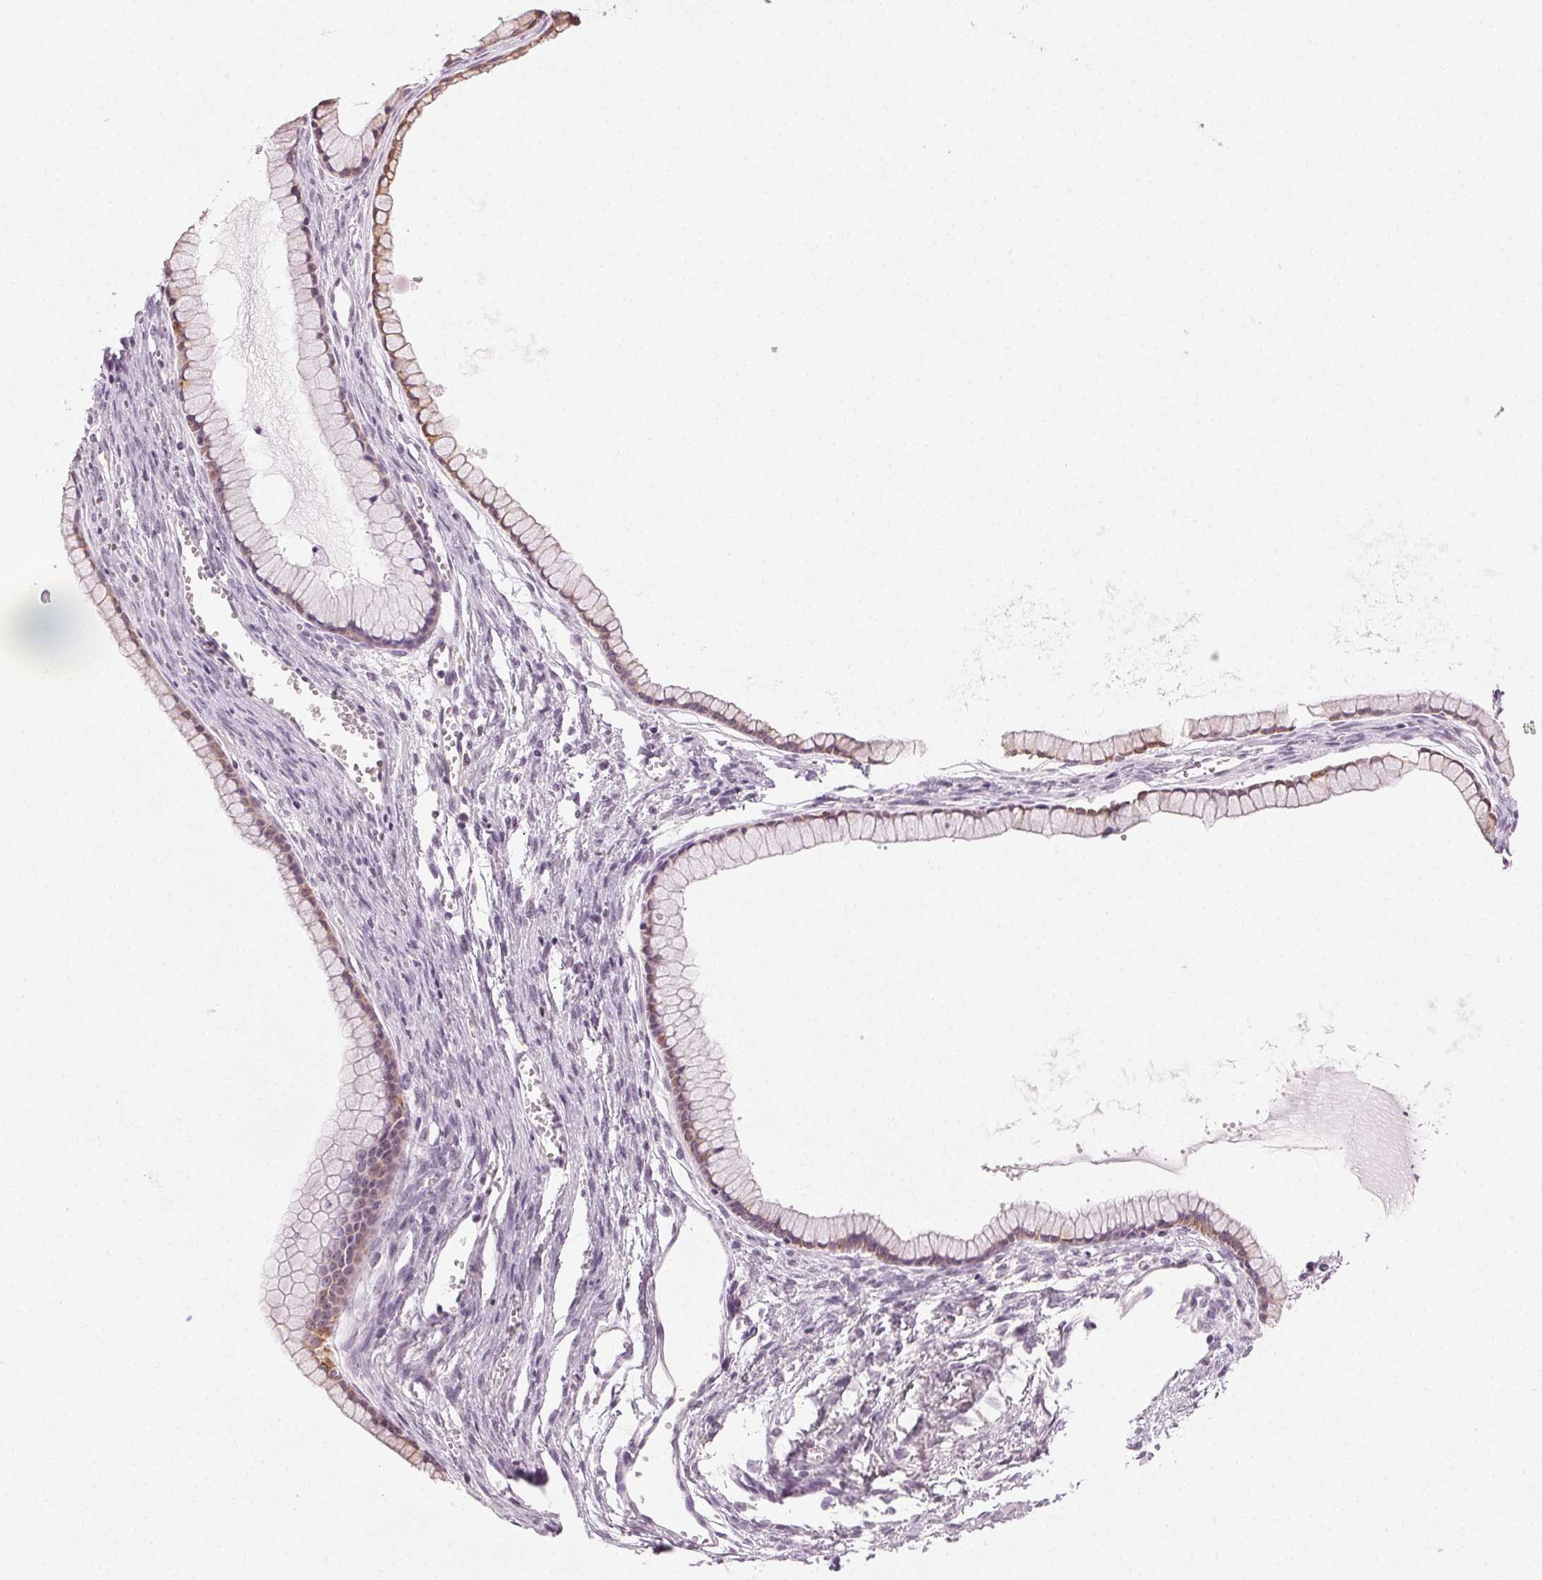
{"staining": {"intensity": "negative", "quantity": "none", "location": "none"}, "tissue": "ovarian cancer", "cell_type": "Tumor cells", "image_type": "cancer", "snomed": [{"axis": "morphology", "description": "Cystadenocarcinoma, mucinous, NOS"}, {"axis": "topography", "description": "Ovary"}], "caption": "A photomicrograph of mucinous cystadenocarcinoma (ovarian) stained for a protein exhibits no brown staining in tumor cells.", "gene": "AIF1L", "patient": {"sex": "female", "age": 41}}